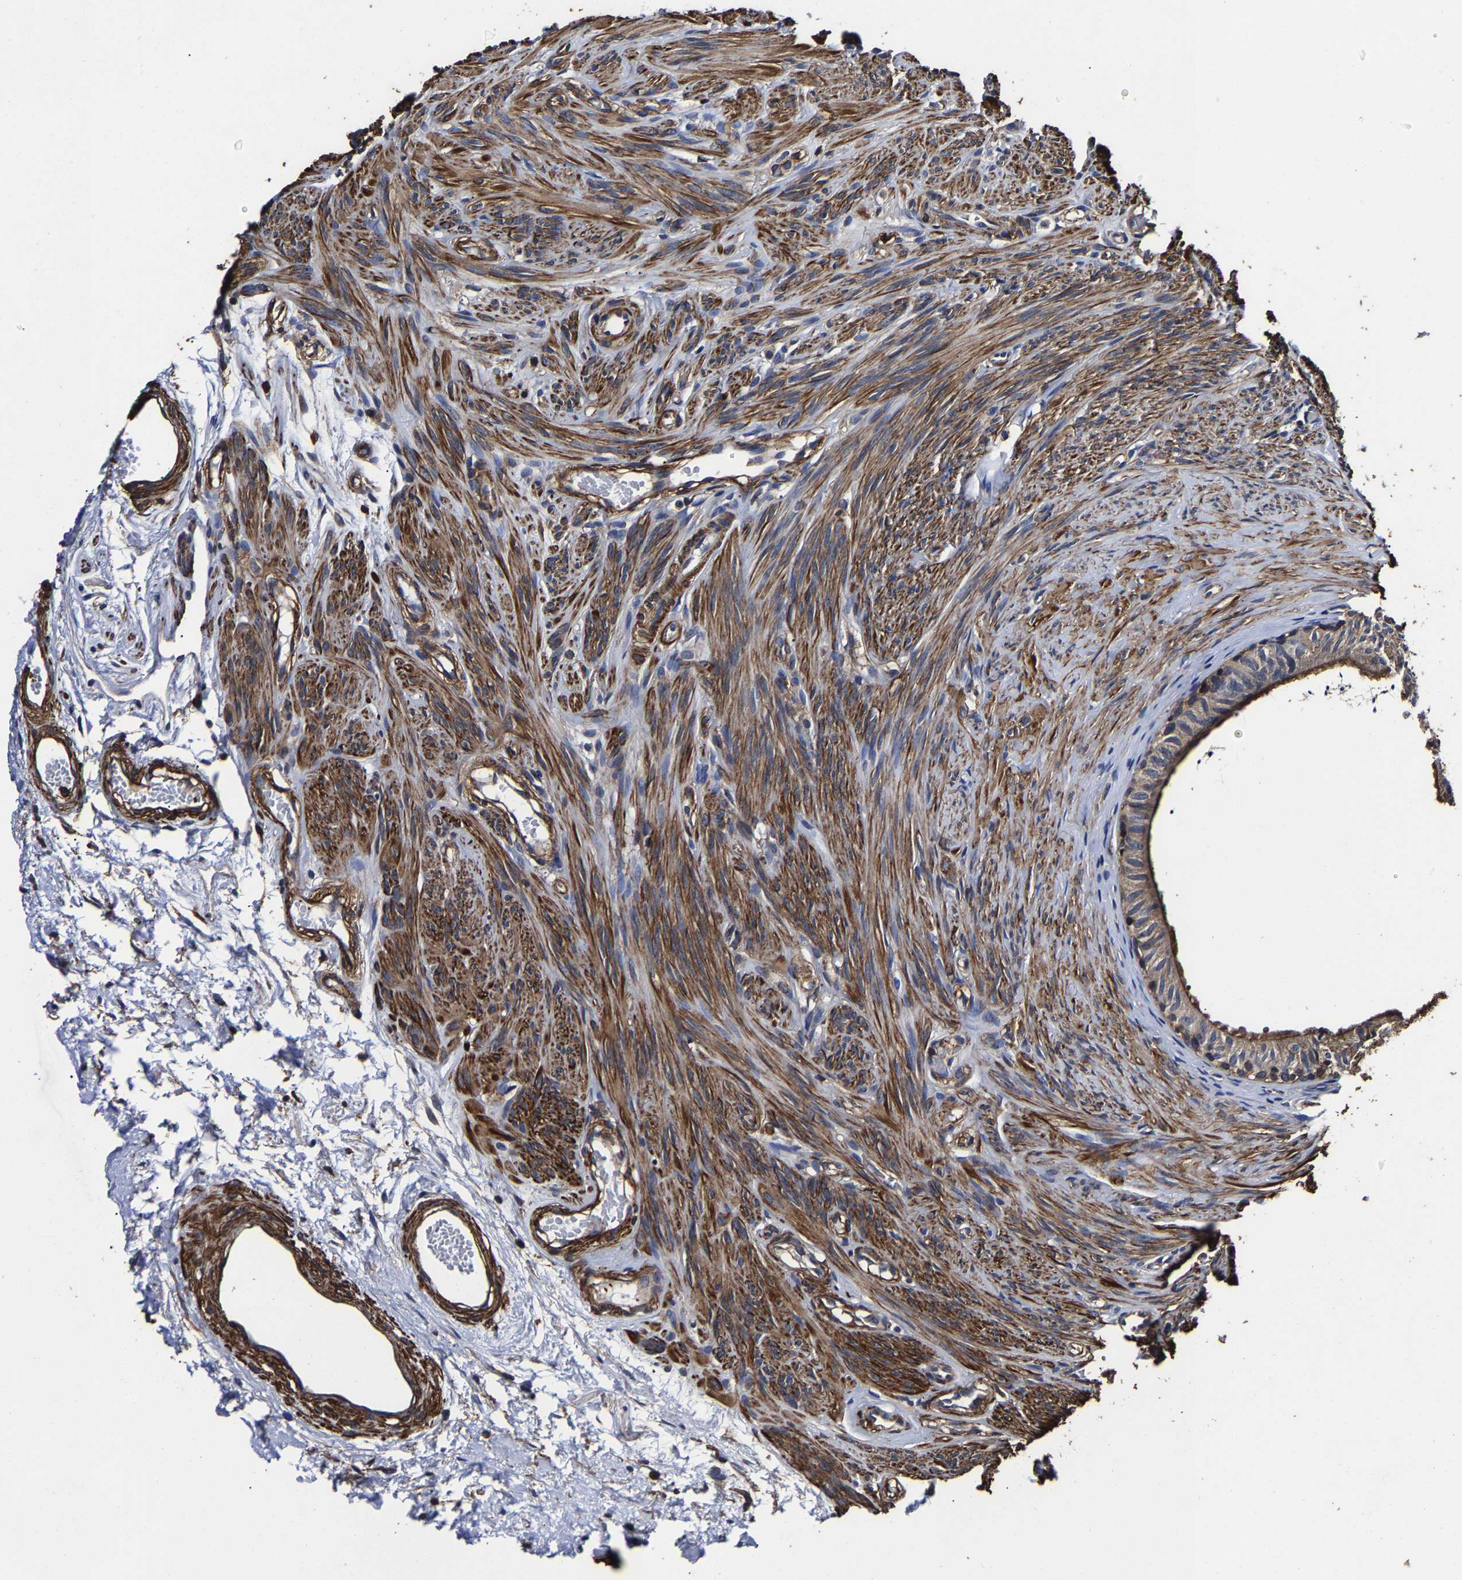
{"staining": {"intensity": "moderate", "quantity": ">75%", "location": "cytoplasmic/membranous"}, "tissue": "epididymis", "cell_type": "Glandular cells", "image_type": "normal", "snomed": [{"axis": "morphology", "description": "Normal tissue, NOS"}, {"axis": "topography", "description": "Epididymis"}], "caption": "IHC staining of normal epididymis, which exhibits medium levels of moderate cytoplasmic/membranous staining in approximately >75% of glandular cells indicating moderate cytoplasmic/membranous protein positivity. The staining was performed using DAB (3,3'-diaminobenzidine) (brown) for protein detection and nuclei were counterstained in hematoxylin (blue).", "gene": "SSH3", "patient": {"sex": "male", "age": 56}}